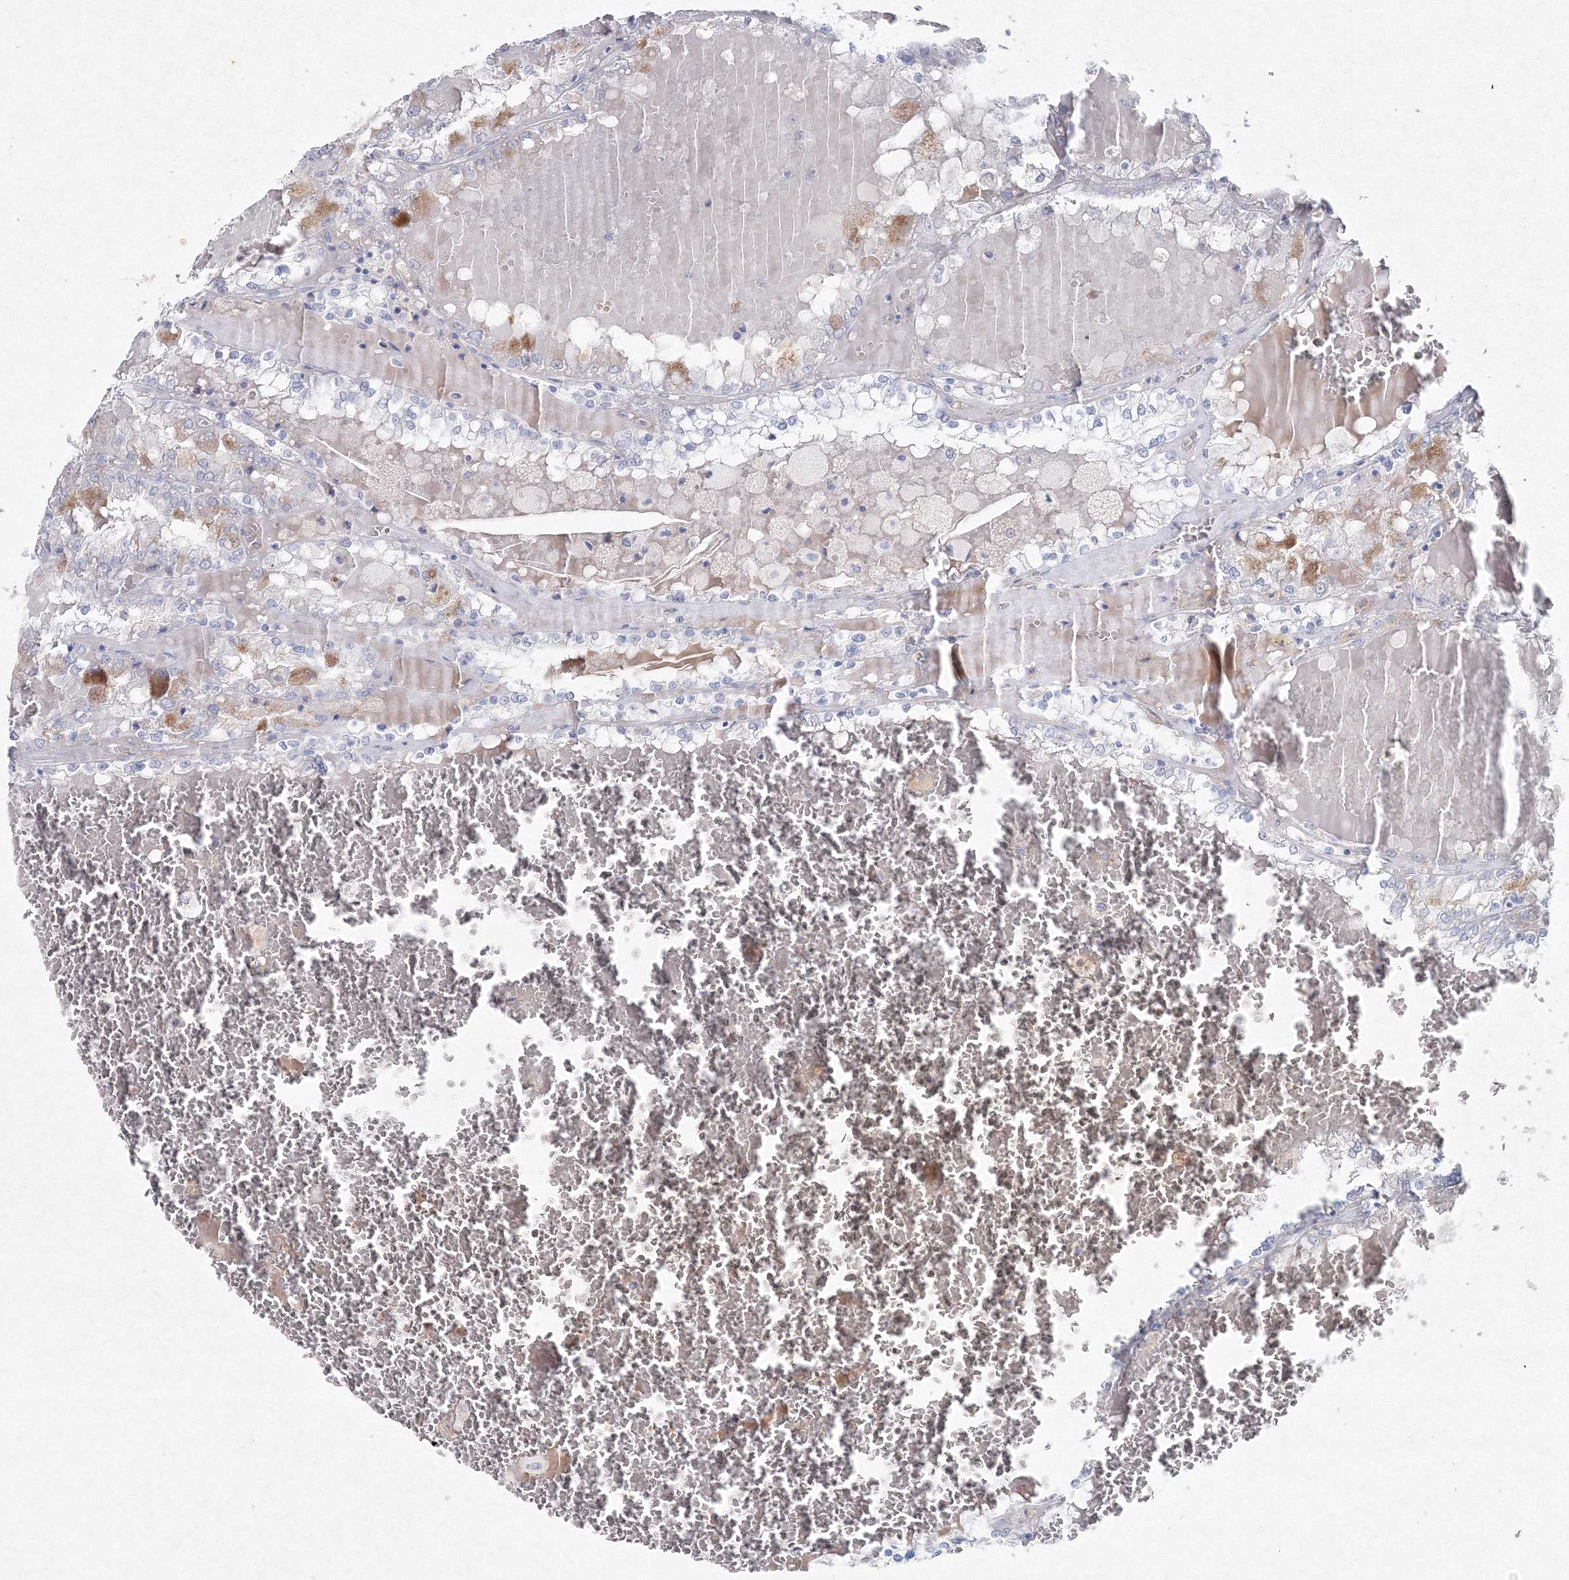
{"staining": {"intensity": "negative", "quantity": "none", "location": "none"}, "tissue": "renal cancer", "cell_type": "Tumor cells", "image_type": "cancer", "snomed": [{"axis": "morphology", "description": "Adenocarcinoma, NOS"}, {"axis": "topography", "description": "Kidney"}], "caption": "The immunohistochemistry histopathology image has no significant expression in tumor cells of adenocarcinoma (renal) tissue.", "gene": "GCKR", "patient": {"sex": "female", "age": 56}}